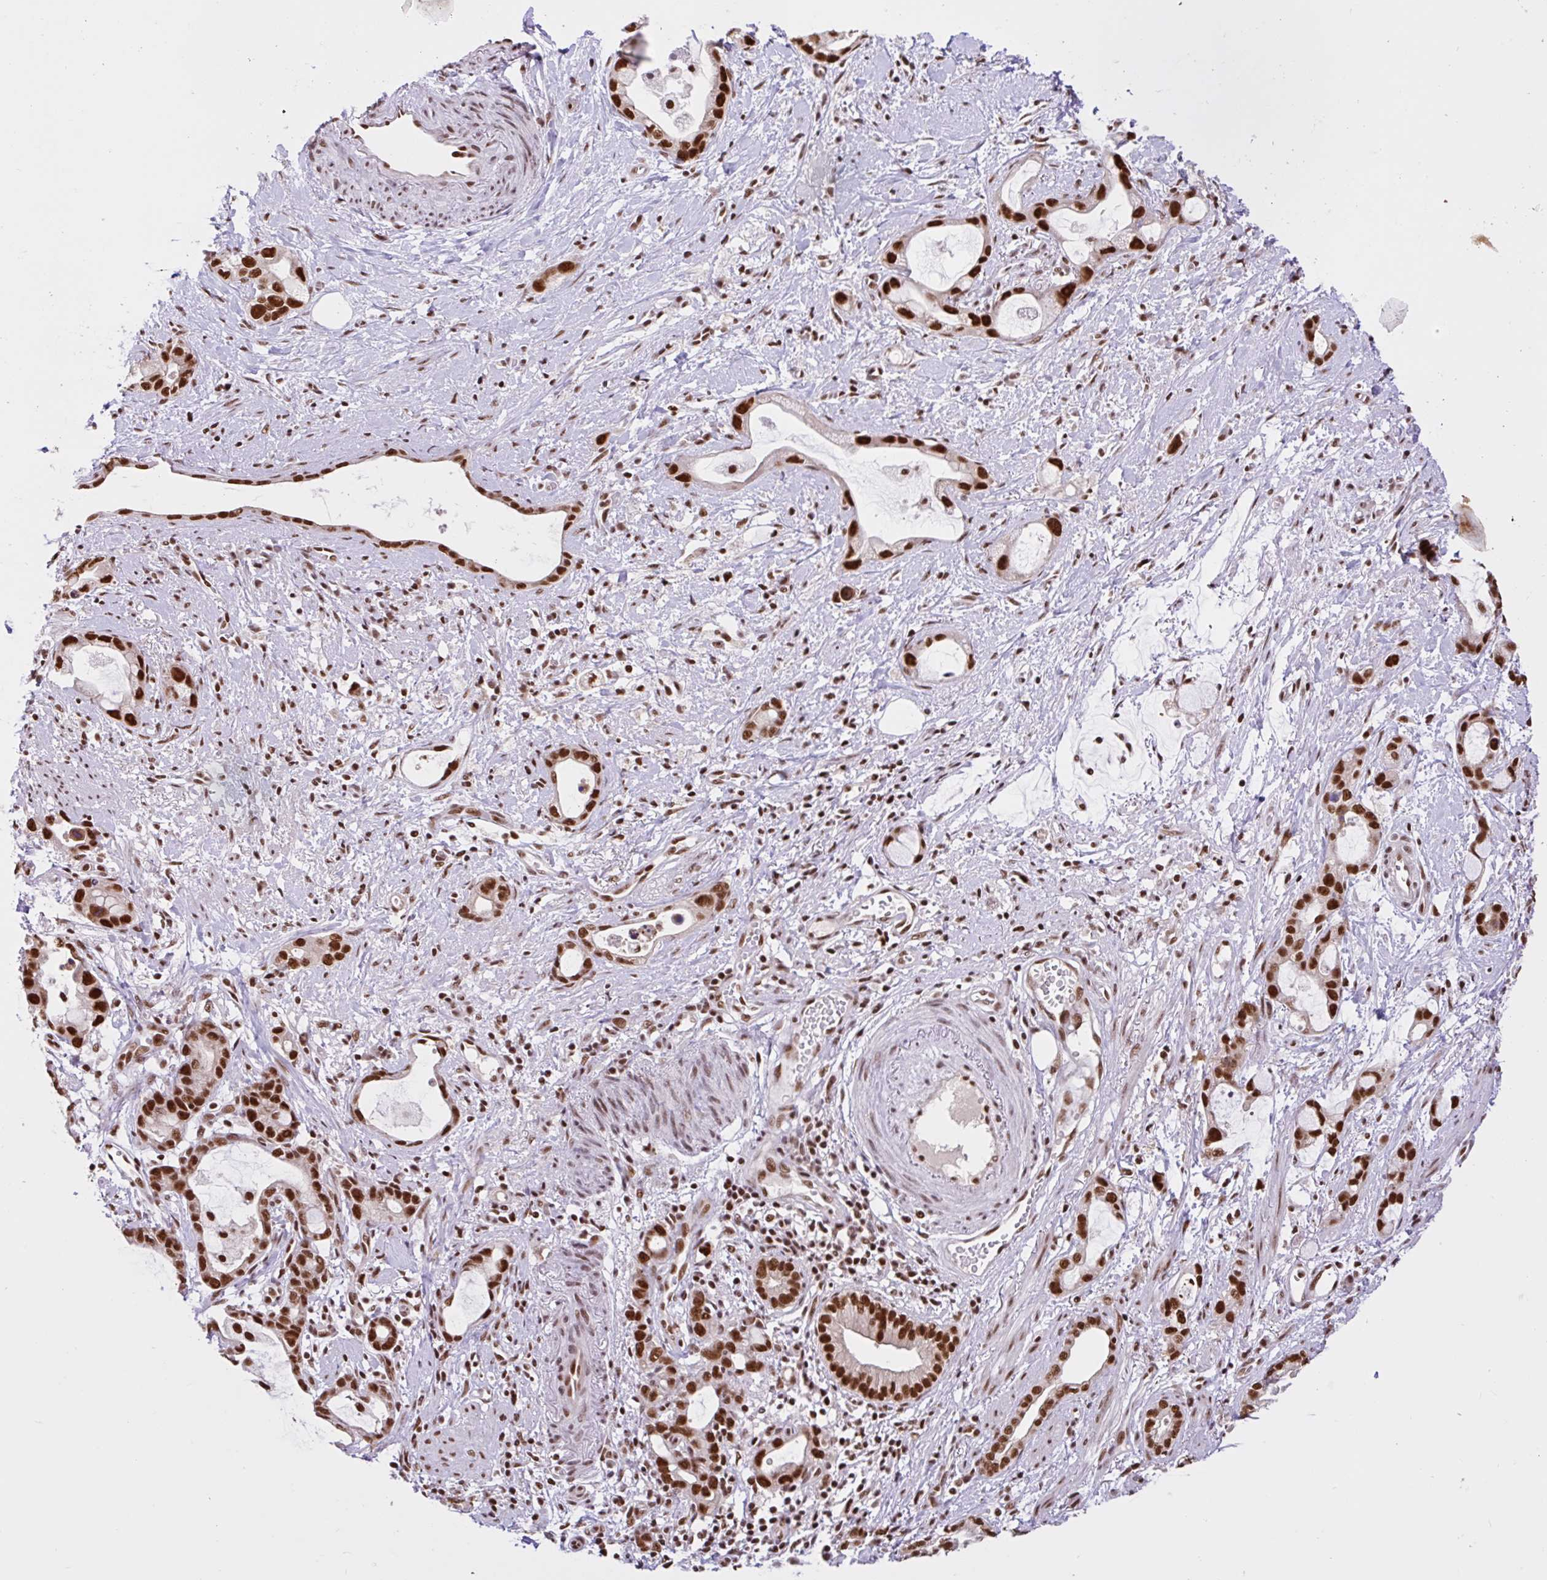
{"staining": {"intensity": "strong", "quantity": ">75%", "location": "nuclear"}, "tissue": "stomach cancer", "cell_type": "Tumor cells", "image_type": "cancer", "snomed": [{"axis": "morphology", "description": "Adenocarcinoma, NOS"}, {"axis": "topography", "description": "Stomach"}], "caption": "This is a photomicrograph of immunohistochemistry staining of stomach cancer (adenocarcinoma), which shows strong staining in the nuclear of tumor cells.", "gene": "CCDC12", "patient": {"sex": "male", "age": 55}}